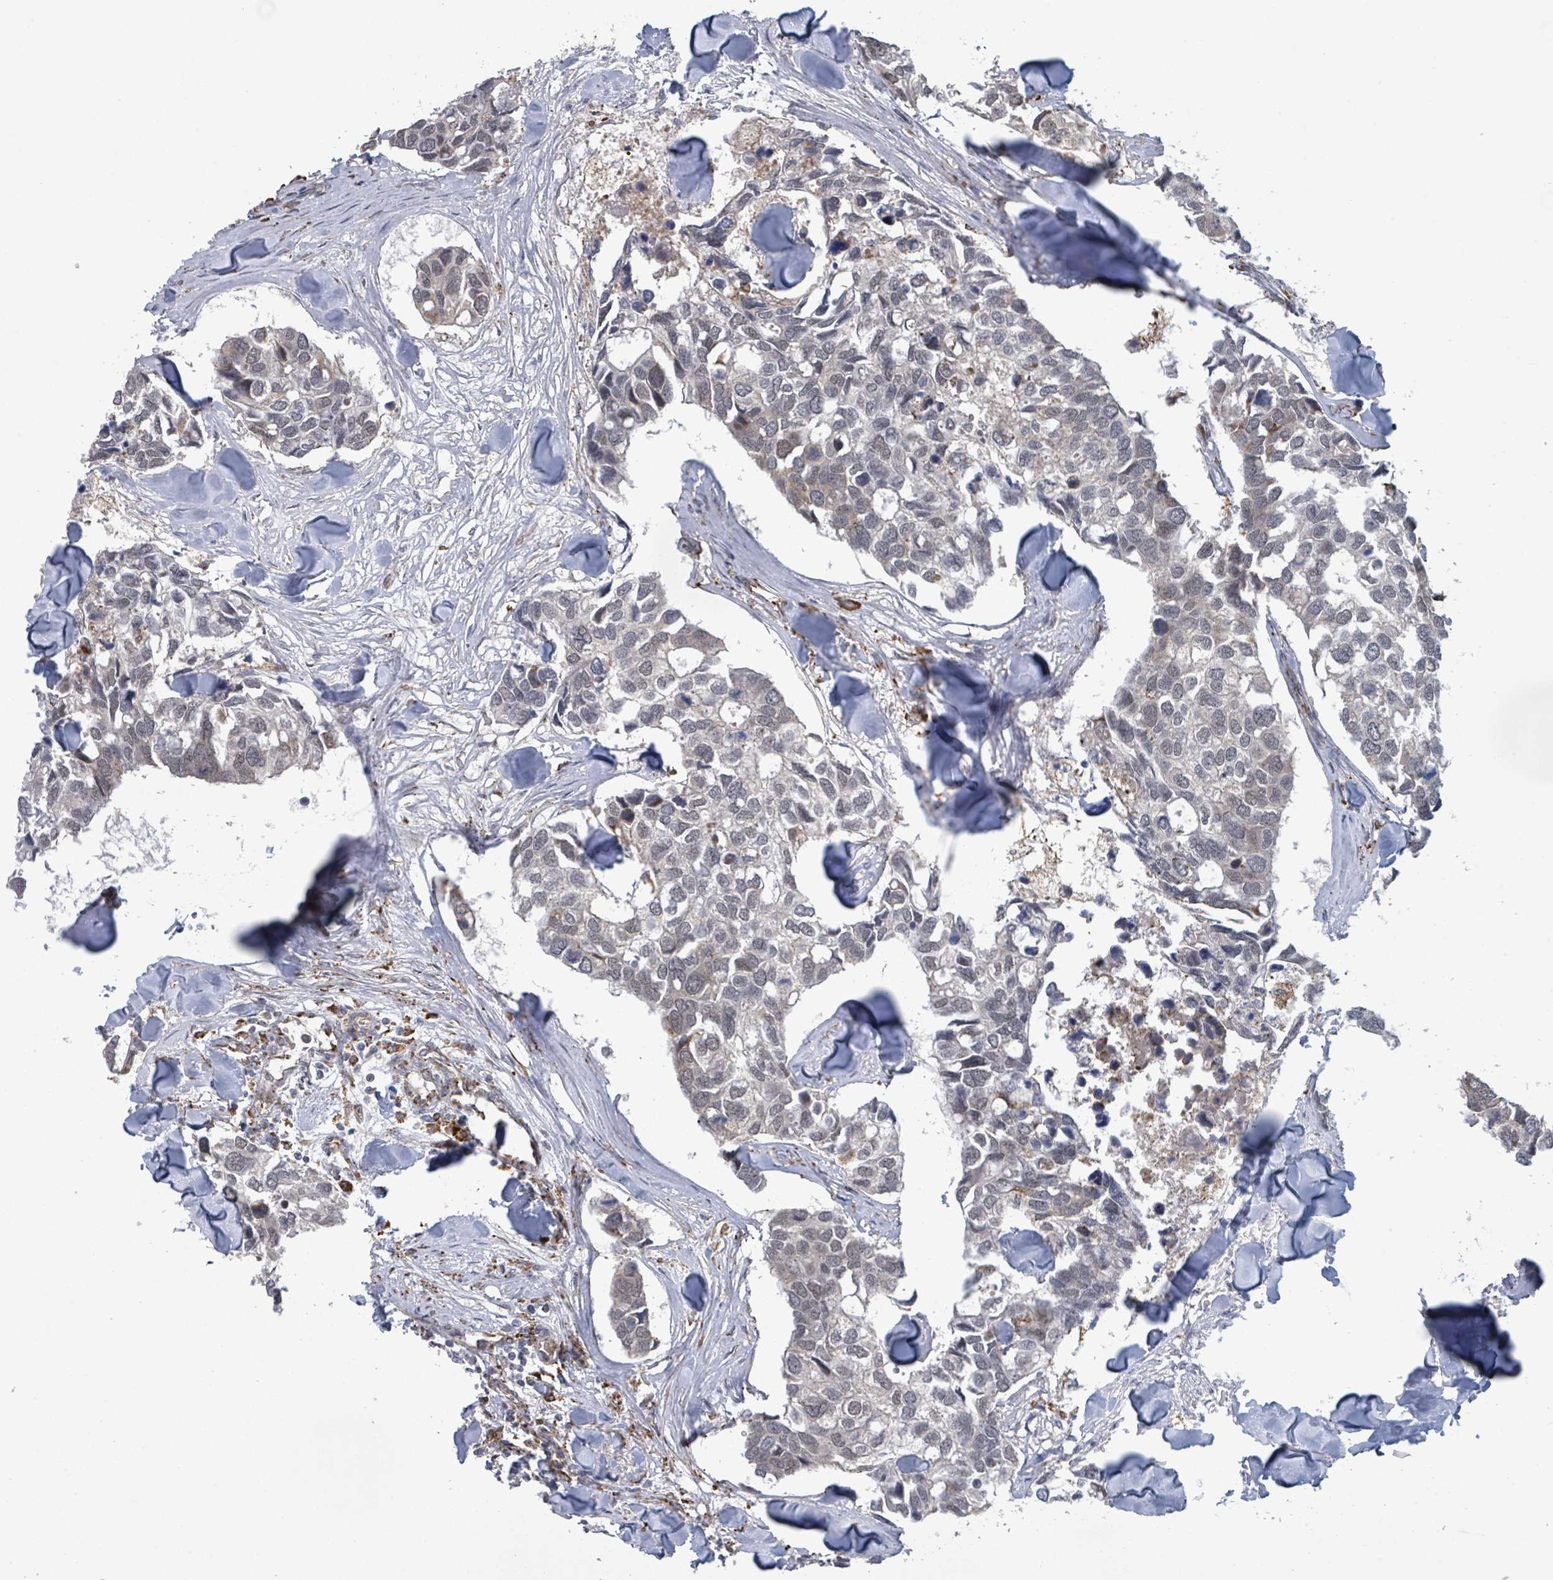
{"staining": {"intensity": "weak", "quantity": "25%-75%", "location": "nuclear"}, "tissue": "breast cancer", "cell_type": "Tumor cells", "image_type": "cancer", "snomed": [{"axis": "morphology", "description": "Duct carcinoma"}, {"axis": "topography", "description": "Breast"}], "caption": "High-power microscopy captured an immunohistochemistry micrograph of breast cancer, revealing weak nuclear staining in about 25%-75% of tumor cells.", "gene": "SHROOM2", "patient": {"sex": "female", "age": 83}}